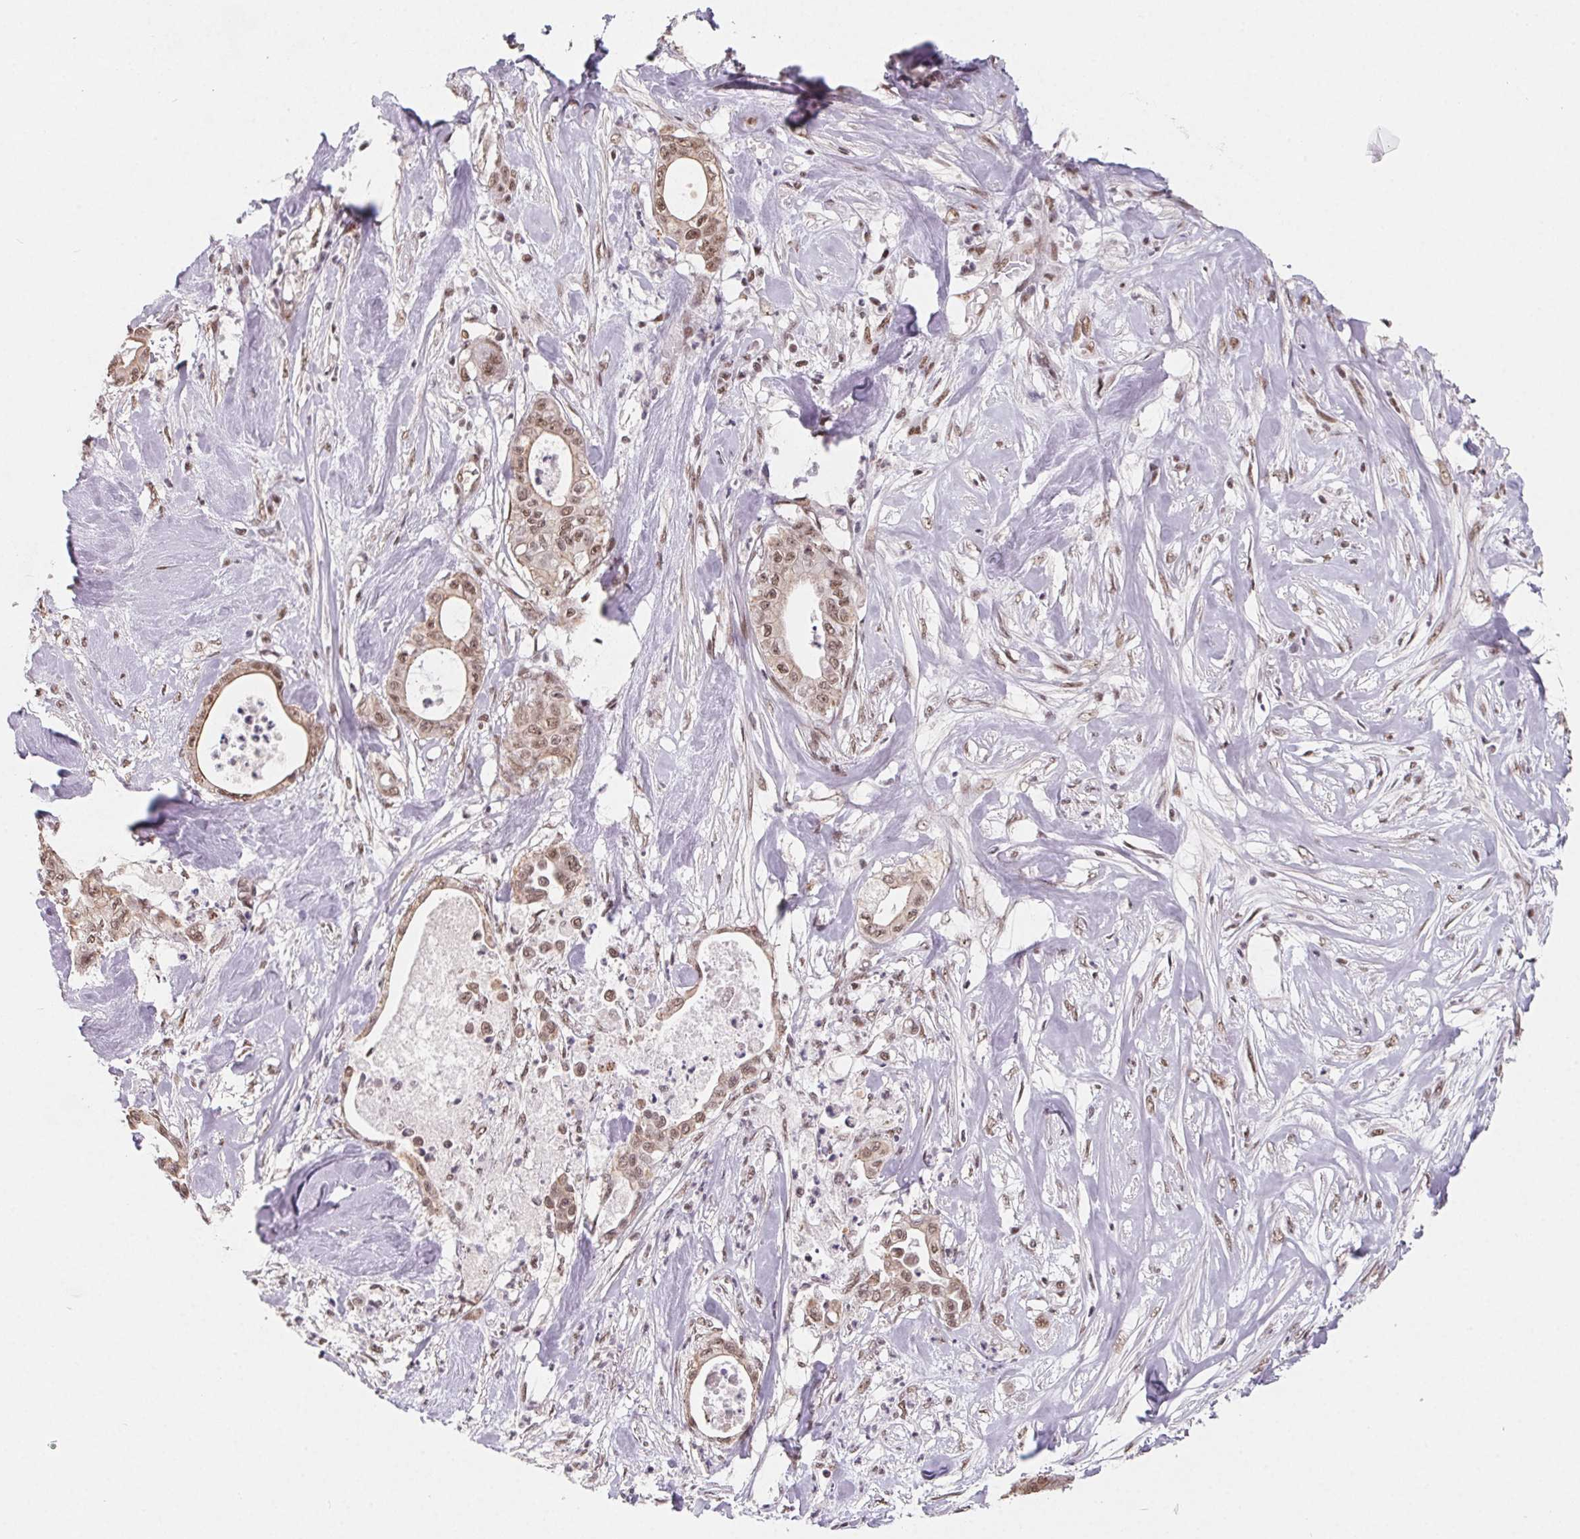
{"staining": {"intensity": "moderate", "quantity": ">75%", "location": "nuclear"}, "tissue": "pancreatic cancer", "cell_type": "Tumor cells", "image_type": "cancer", "snomed": [{"axis": "morphology", "description": "Adenocarcinoma, NOS"}, {"axis": "topography", "description": "Pancreas"}], "caption": "Moderate nuclear positivity is seen in about >75% of tumor cells in pancreatic adenocarcinoma. (Brightfield microscopy of DAB IHC at high magnification).", "gene": "TCERG1", "patient": {"sex": "male", "age": 71}}